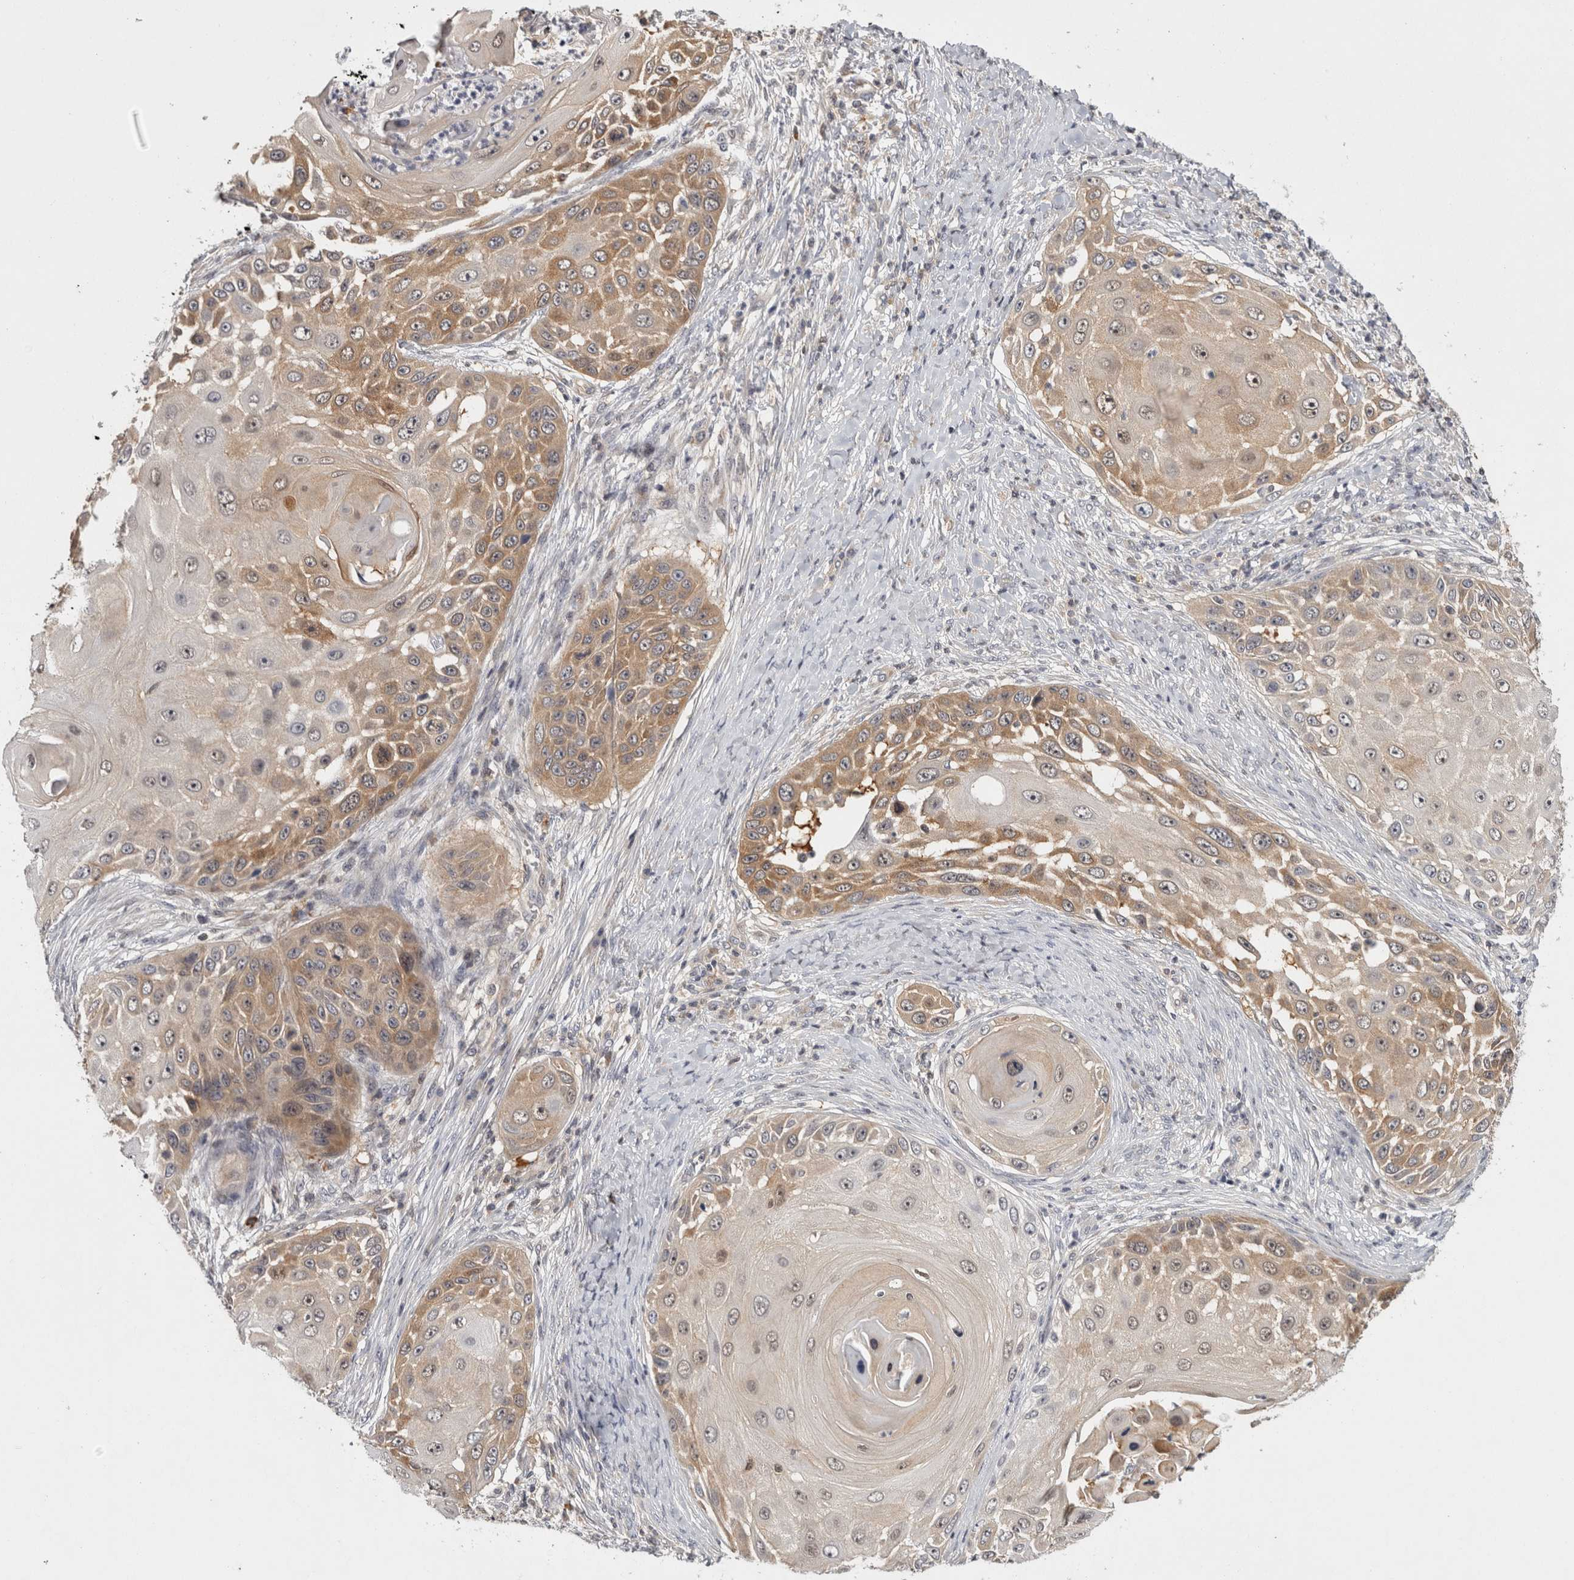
{"staining": {"intensity": "moderate", "quantity": "25%-75%", "location": "cytoplasmic/membranous"}, "tissue": "skin cancer", "cell_type": "Tumor cells", "image_type": "cancer", "snomed": [{"axis": "morphology", "description": "Squamous cell carcinoma, NOS"}, {"axis": "topography", "description": "Skin"}], "caption": "Protein expression analysis of skin cancer (squamous cell carcinoma) shows moderate cytoplasmic/membranous expression in approximately 25%-75% of tumor cells.", "gene": "ACAT2", "patient": {"sex": "female", "age": 44}}